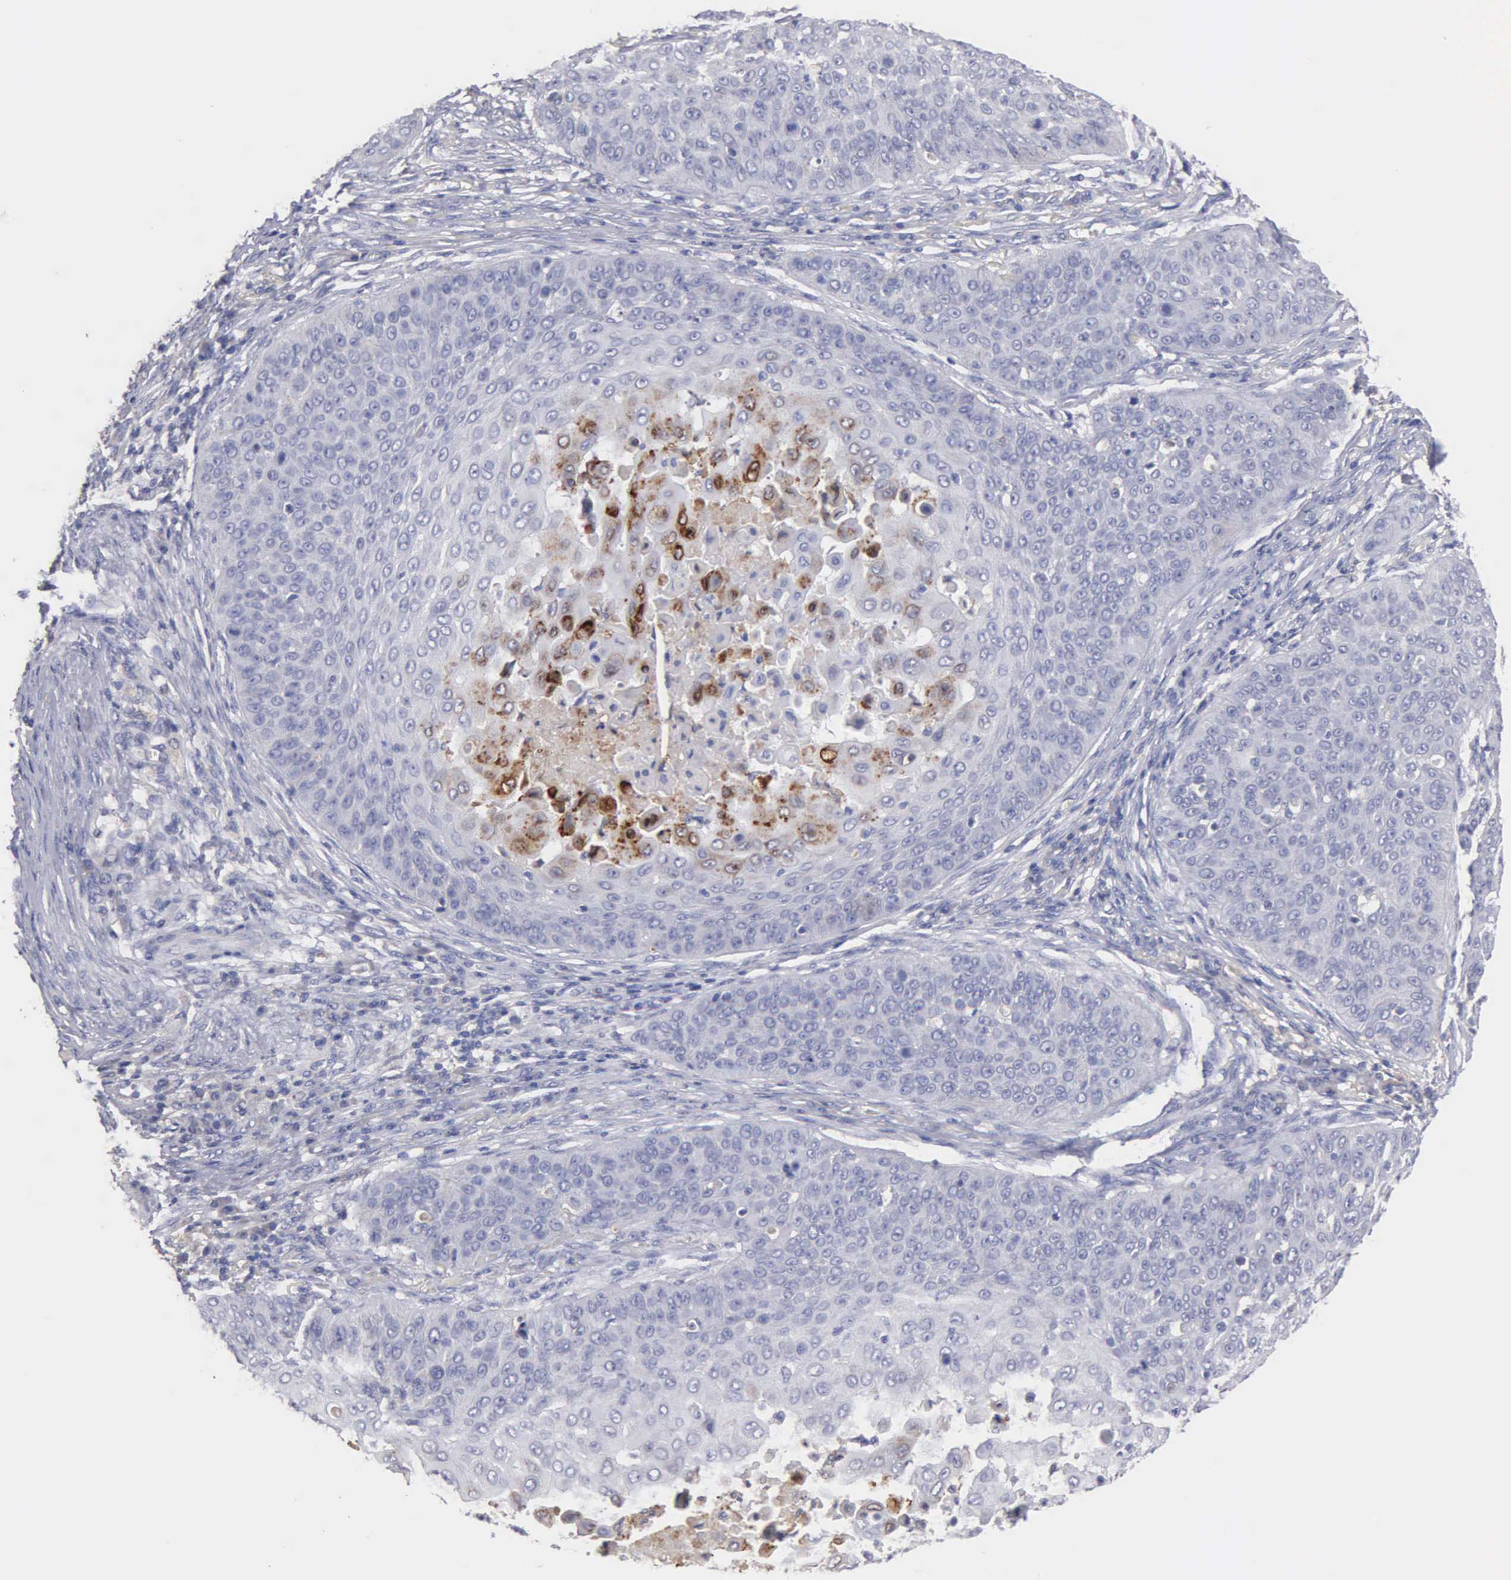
{"staining": {"intensity": "negative", "quantity": "none", "location": "none"}, "tissue": "skin cancer", "cell_type": "Tumor cells", "image_type": "cancer", "snomed": [{"axis": "morphology", "description": "Squamous cell carcinoma, NOS"}, {"axis": "topography", "description": "Skin"}], "caption": "DAB (3,3'-diaminobenzidine) immunohistochemical staining of human squamous cell carcinoma (skin) shows no significant staining in tumor cells.", "gene": "PTGS2", "patient": {"sex": "male", "age": 82}}